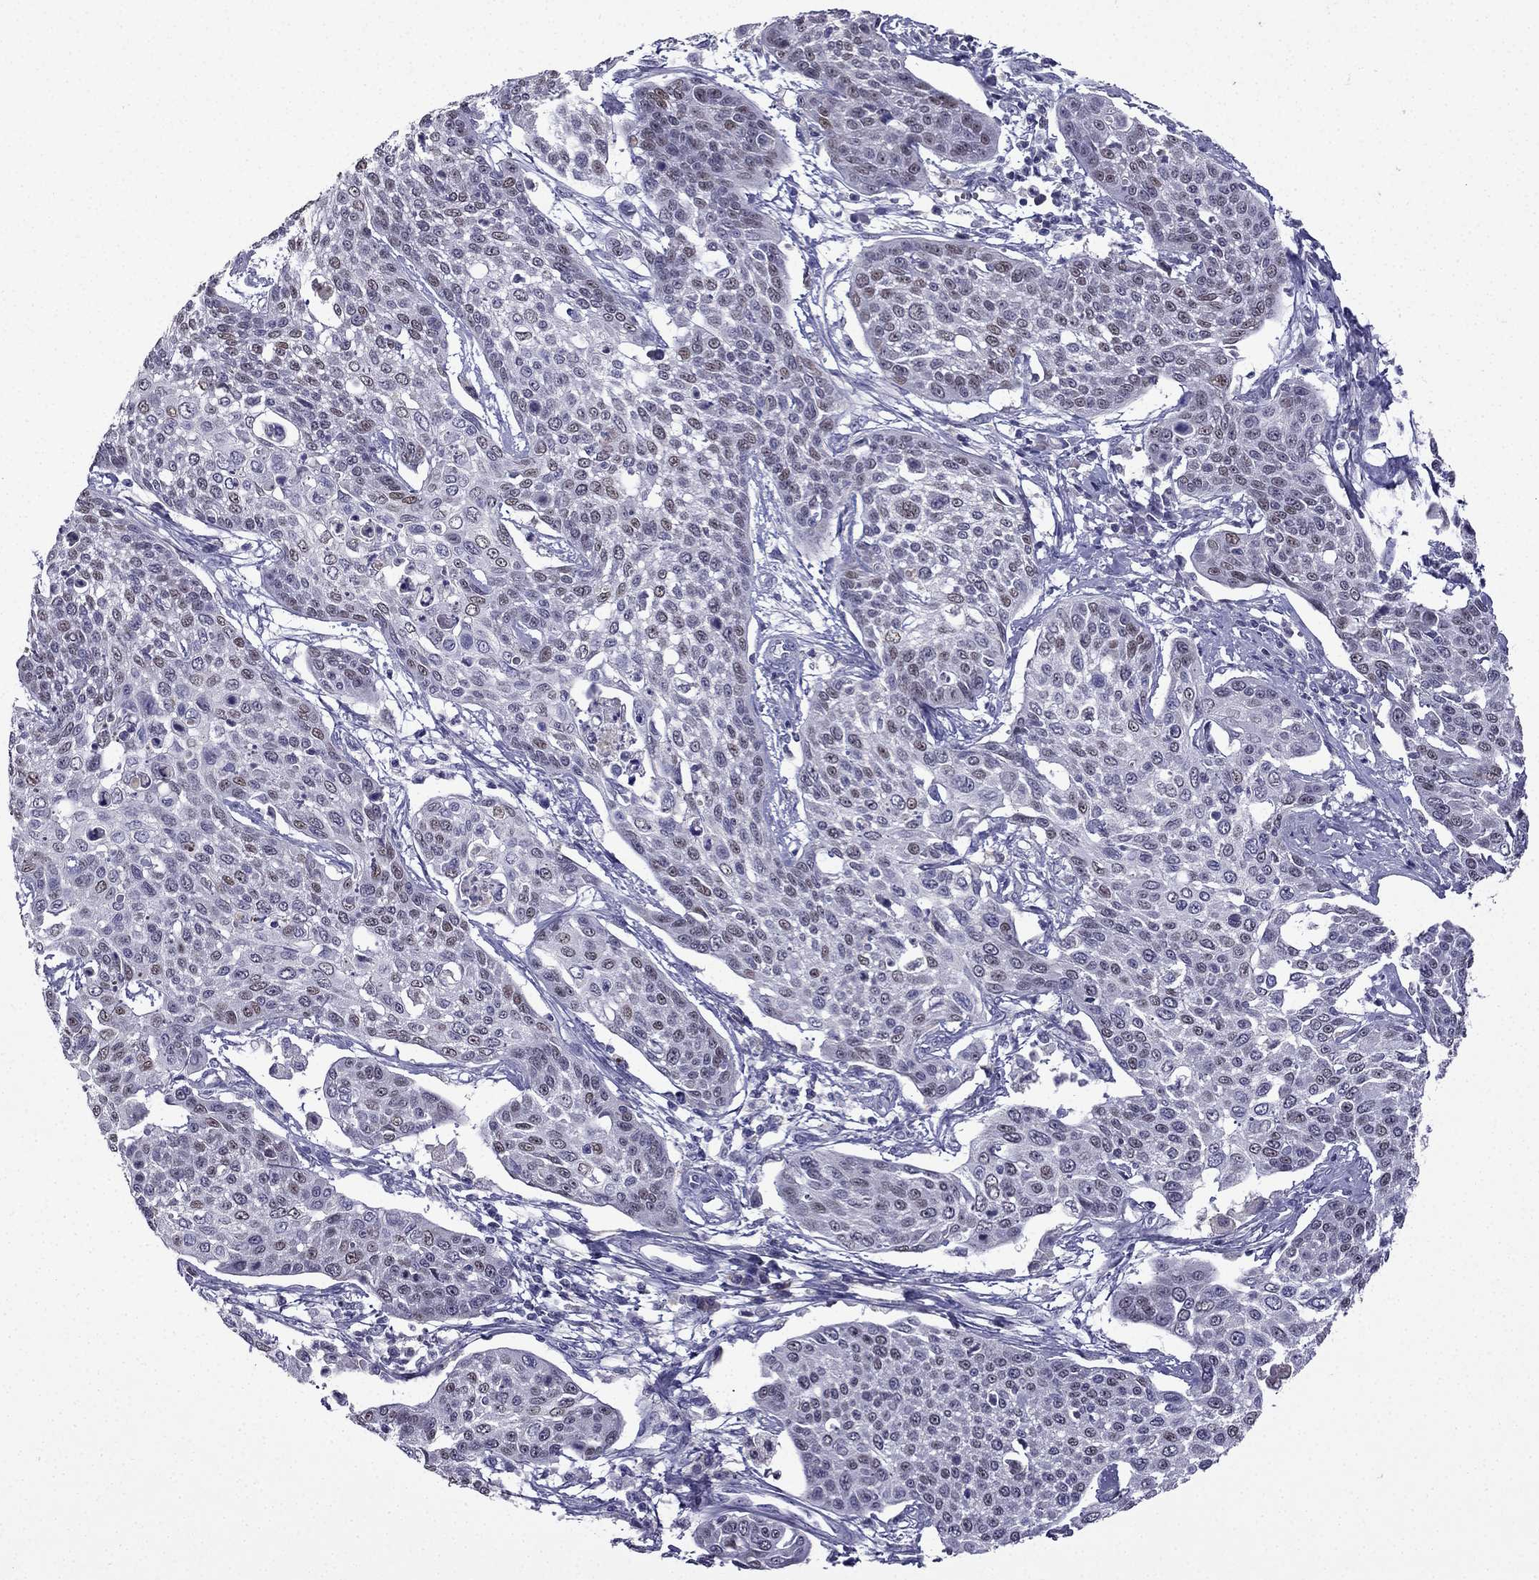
{"staining": {"intensity": "weak", "quantity": "<25%", "location": "nuclear"}, "tissue": "cervical cancer", "cell_type": "Tumor cells", "image_type": "cancer", "snomed": [{"axis": "morphology", "description": "Squamous cell carcinoma, NOS"}, {"axis": "topography", "description": "Cervix"}], "caption": "High power microscopy photomicrograph of an IHC micrograph of squamous cell carcinoma (cervical), revealing no significant positivity in tumor cells.", "gene": "UHRF1", "patient": {"sex": "female", "age": 34}}